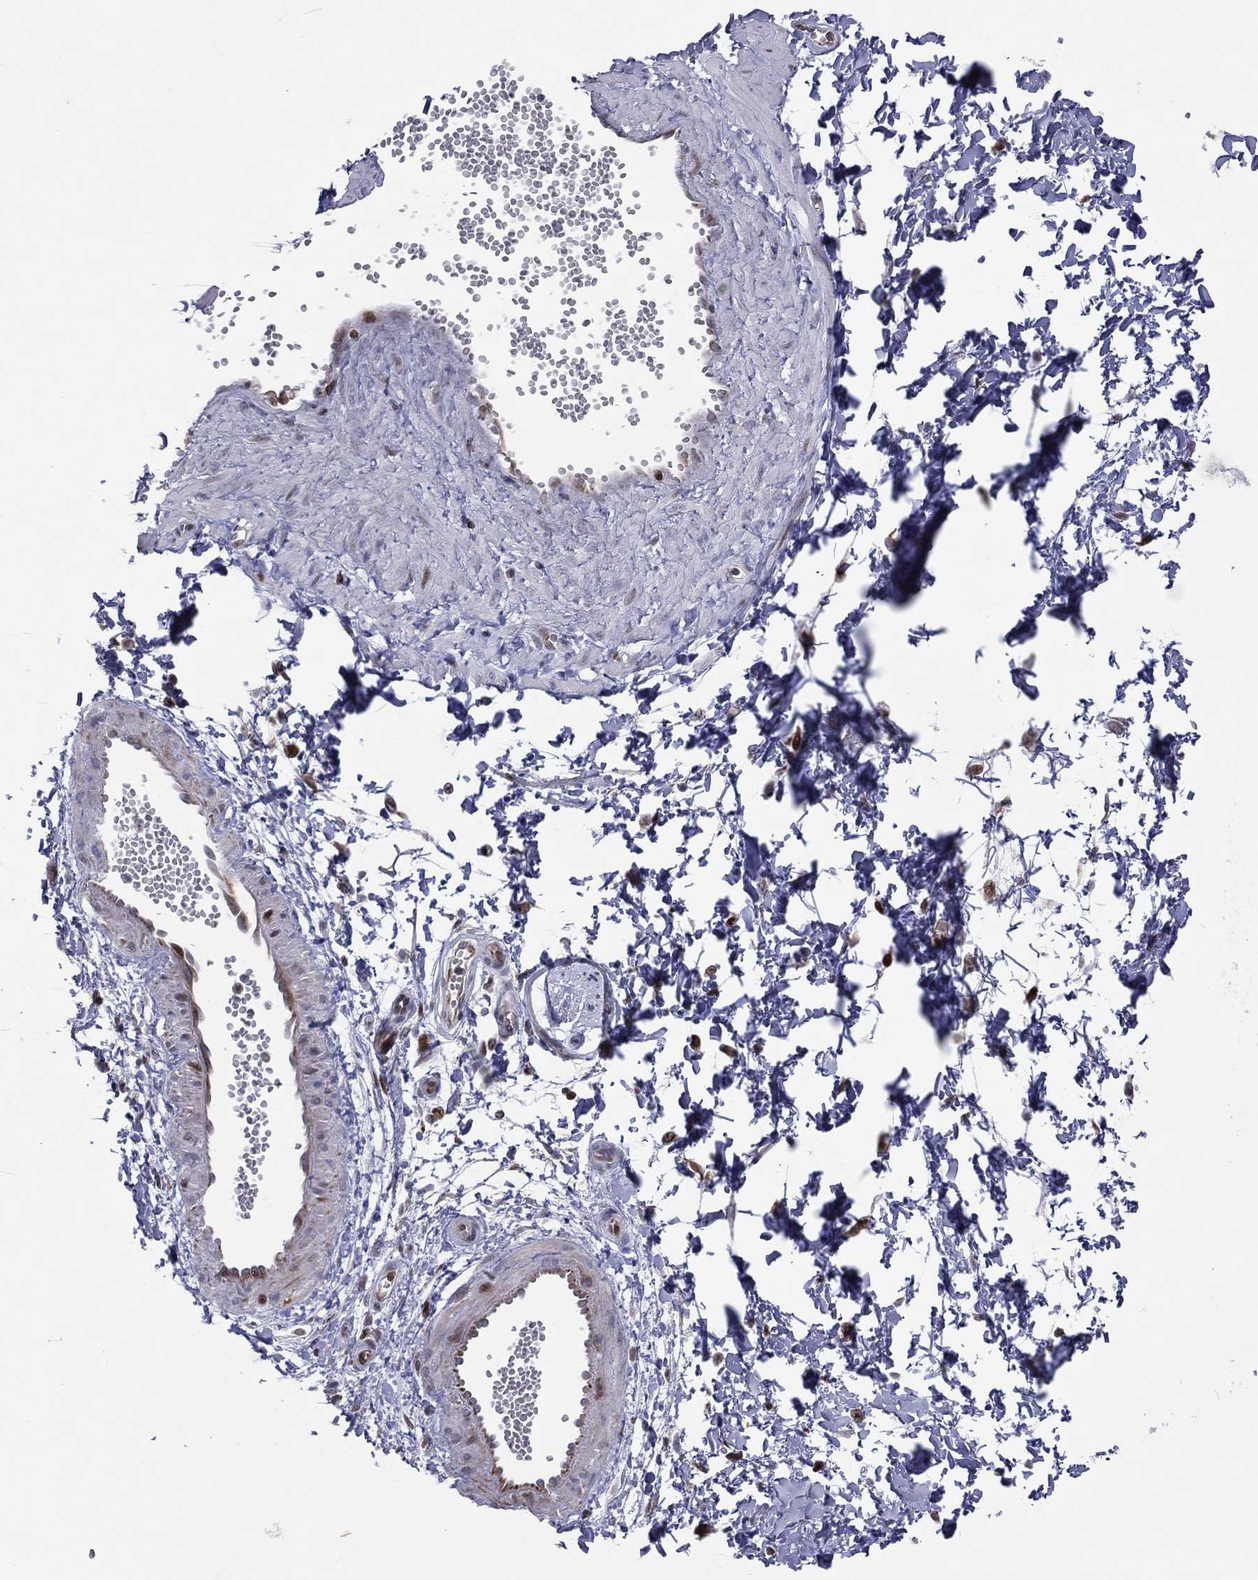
{"staining": {"intensity": "negative", "quantity": "none", "location": "none"}, "tissue": "adipose tissue", "cell_type": "Adipocytes", "image_type": "normal", "snomed": [{"axis": "morphology", "description": "Normal tissue, NOS"}, {"axis": "topography", "description": "Smooth muscle"}, {"axis": "topography", "description": "Peripheral nerve tissue"}], "caption": "This is an IHC micrograph of unremarkable human adipose tissue. There is no expression in adipocytes.", "gene": "DBF4B", "patient": {"sex": "male", "age": 22}}